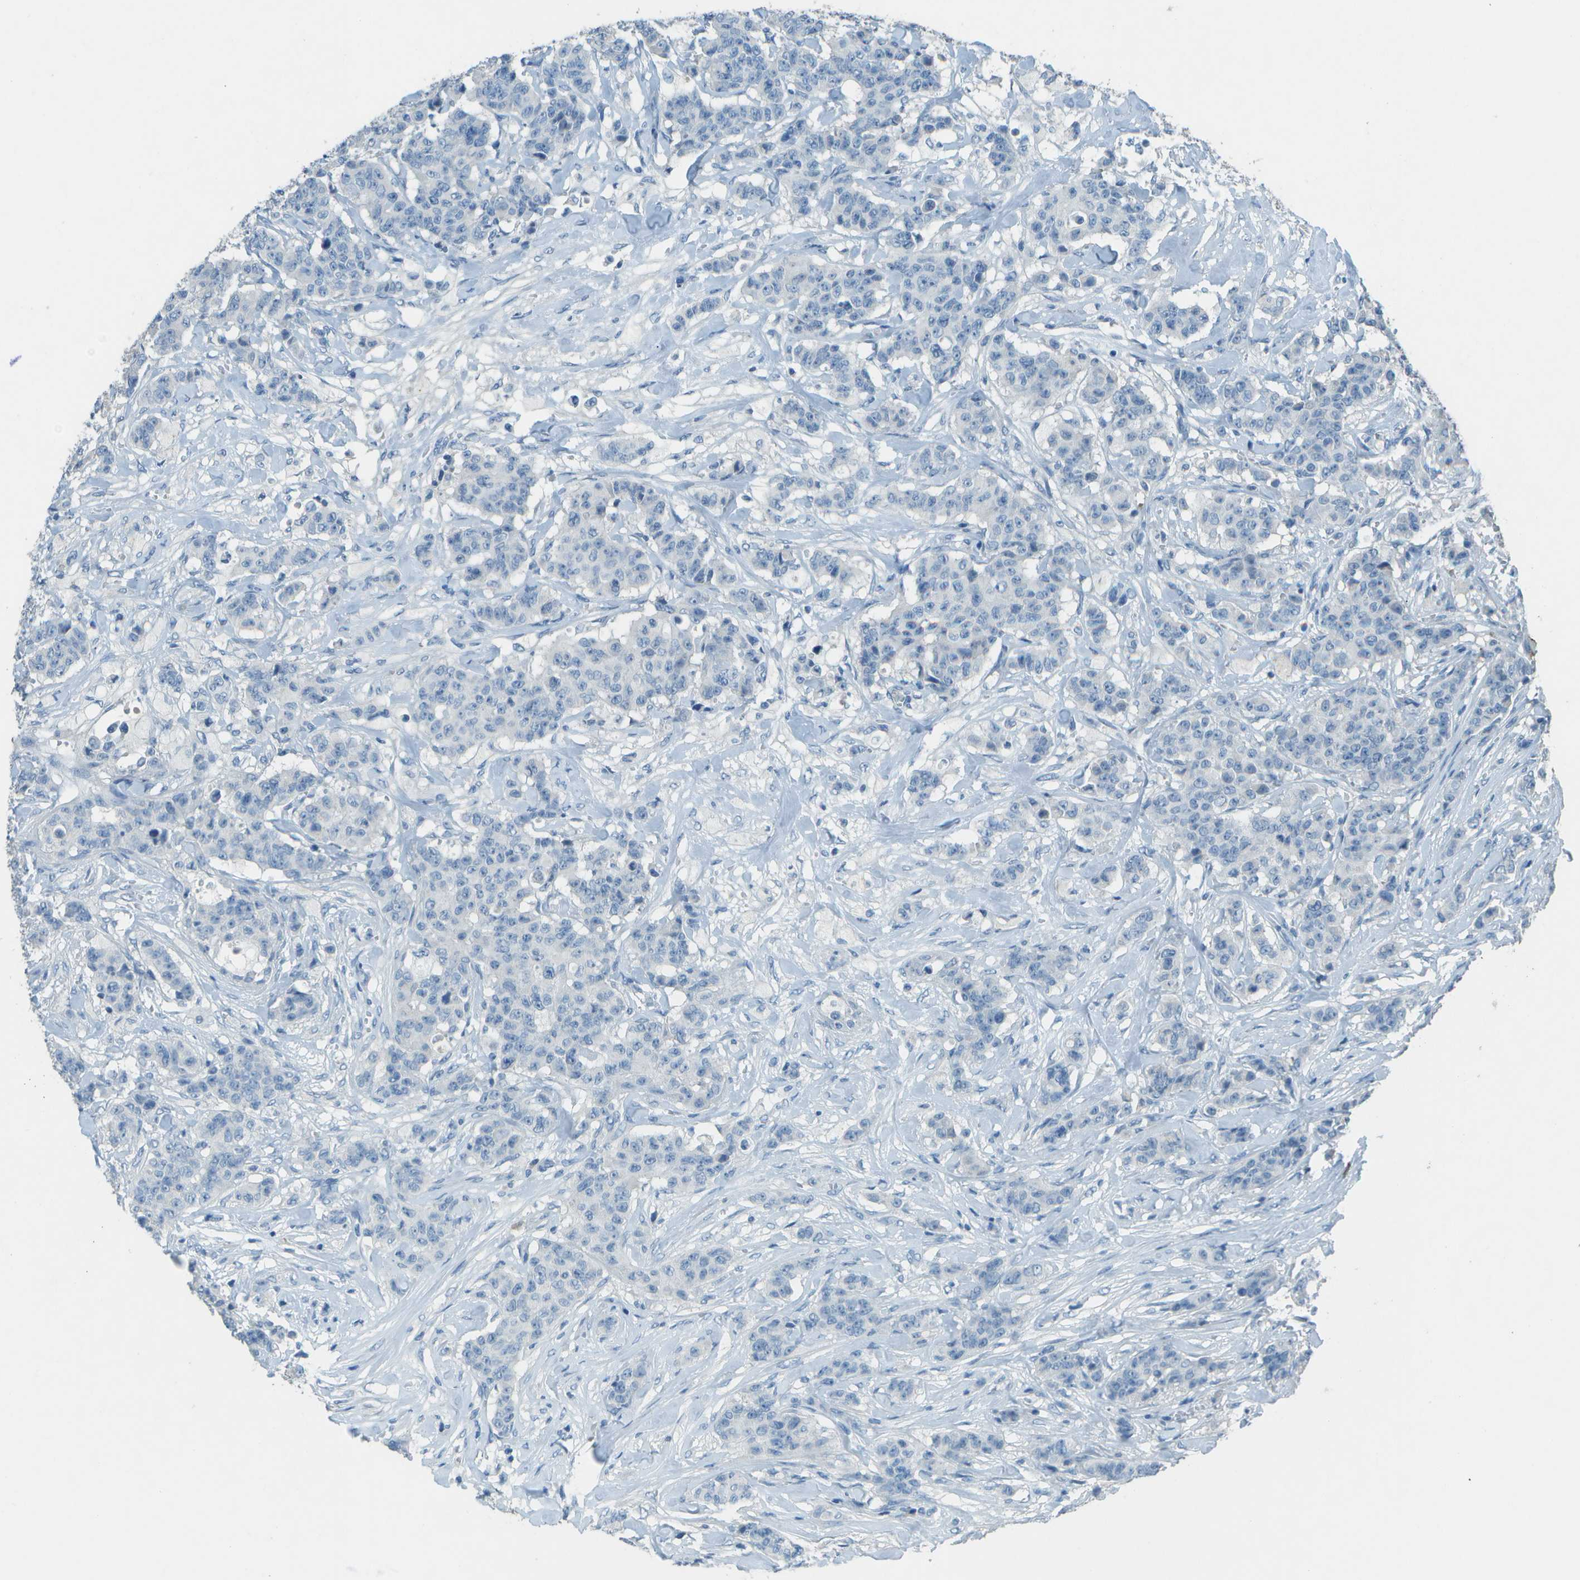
{"staining": {"intensity": "negative", "quantity": "none", "location": "none"}, "tissue": "breast cancer", "cell_type": "Tumor cells", "image_type": "cancer", "snomed": [{"axis": "morphology", "description": "Normal tissue, NOS"}, {"axis": "morphology", "description": "Duct carcinoma"}, {"axis": "topography", "description": "Breast"}], "caption": "IHC micrograph of human breast invasive ductal carcinoma stained for a protein (brown), which exhibits no expression in tumor cells.", "gene": "LGI2", "patient": {"sex": "female", "age": 40}}